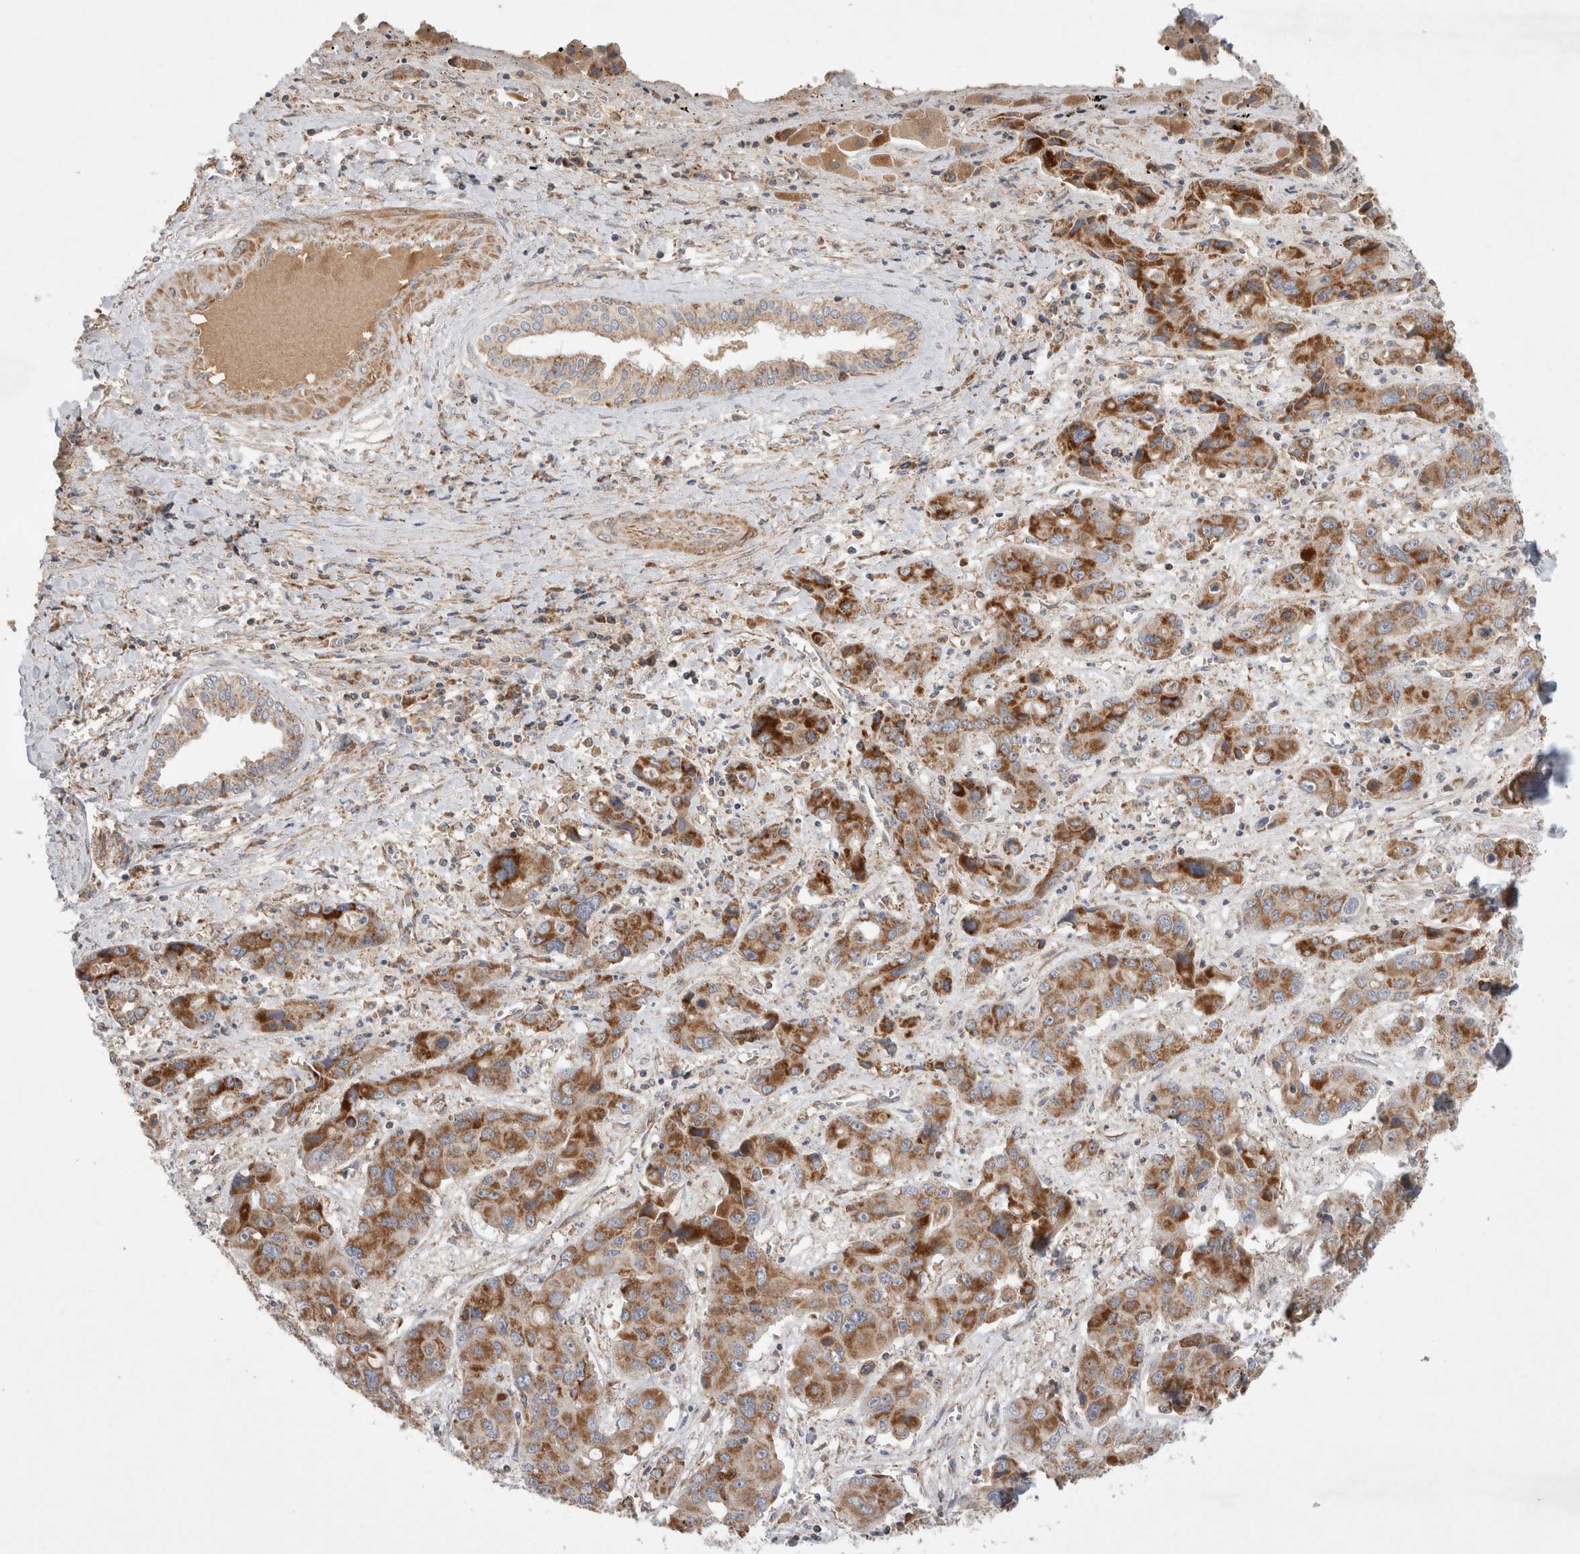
{"staining": {"intensity": "moderate", "quantity": ">75%", "location": "cytoplasmic/membranous"}, "tissue": "liver cancer", "cell_type": "Tumor cells", "image_type": "cancer", "snomed": [{"axis": "morphology", "description": "Cholangiocarcinoma"}, {"axis": "topography", "description": "Liver"}], "caption": "Liver cancer (cholangiocarcinoma) stained with a protein marker shows moderate staining in tumor cells.", "gene": "MRPS28", "patient": {"sex": "male", "age": 67}}